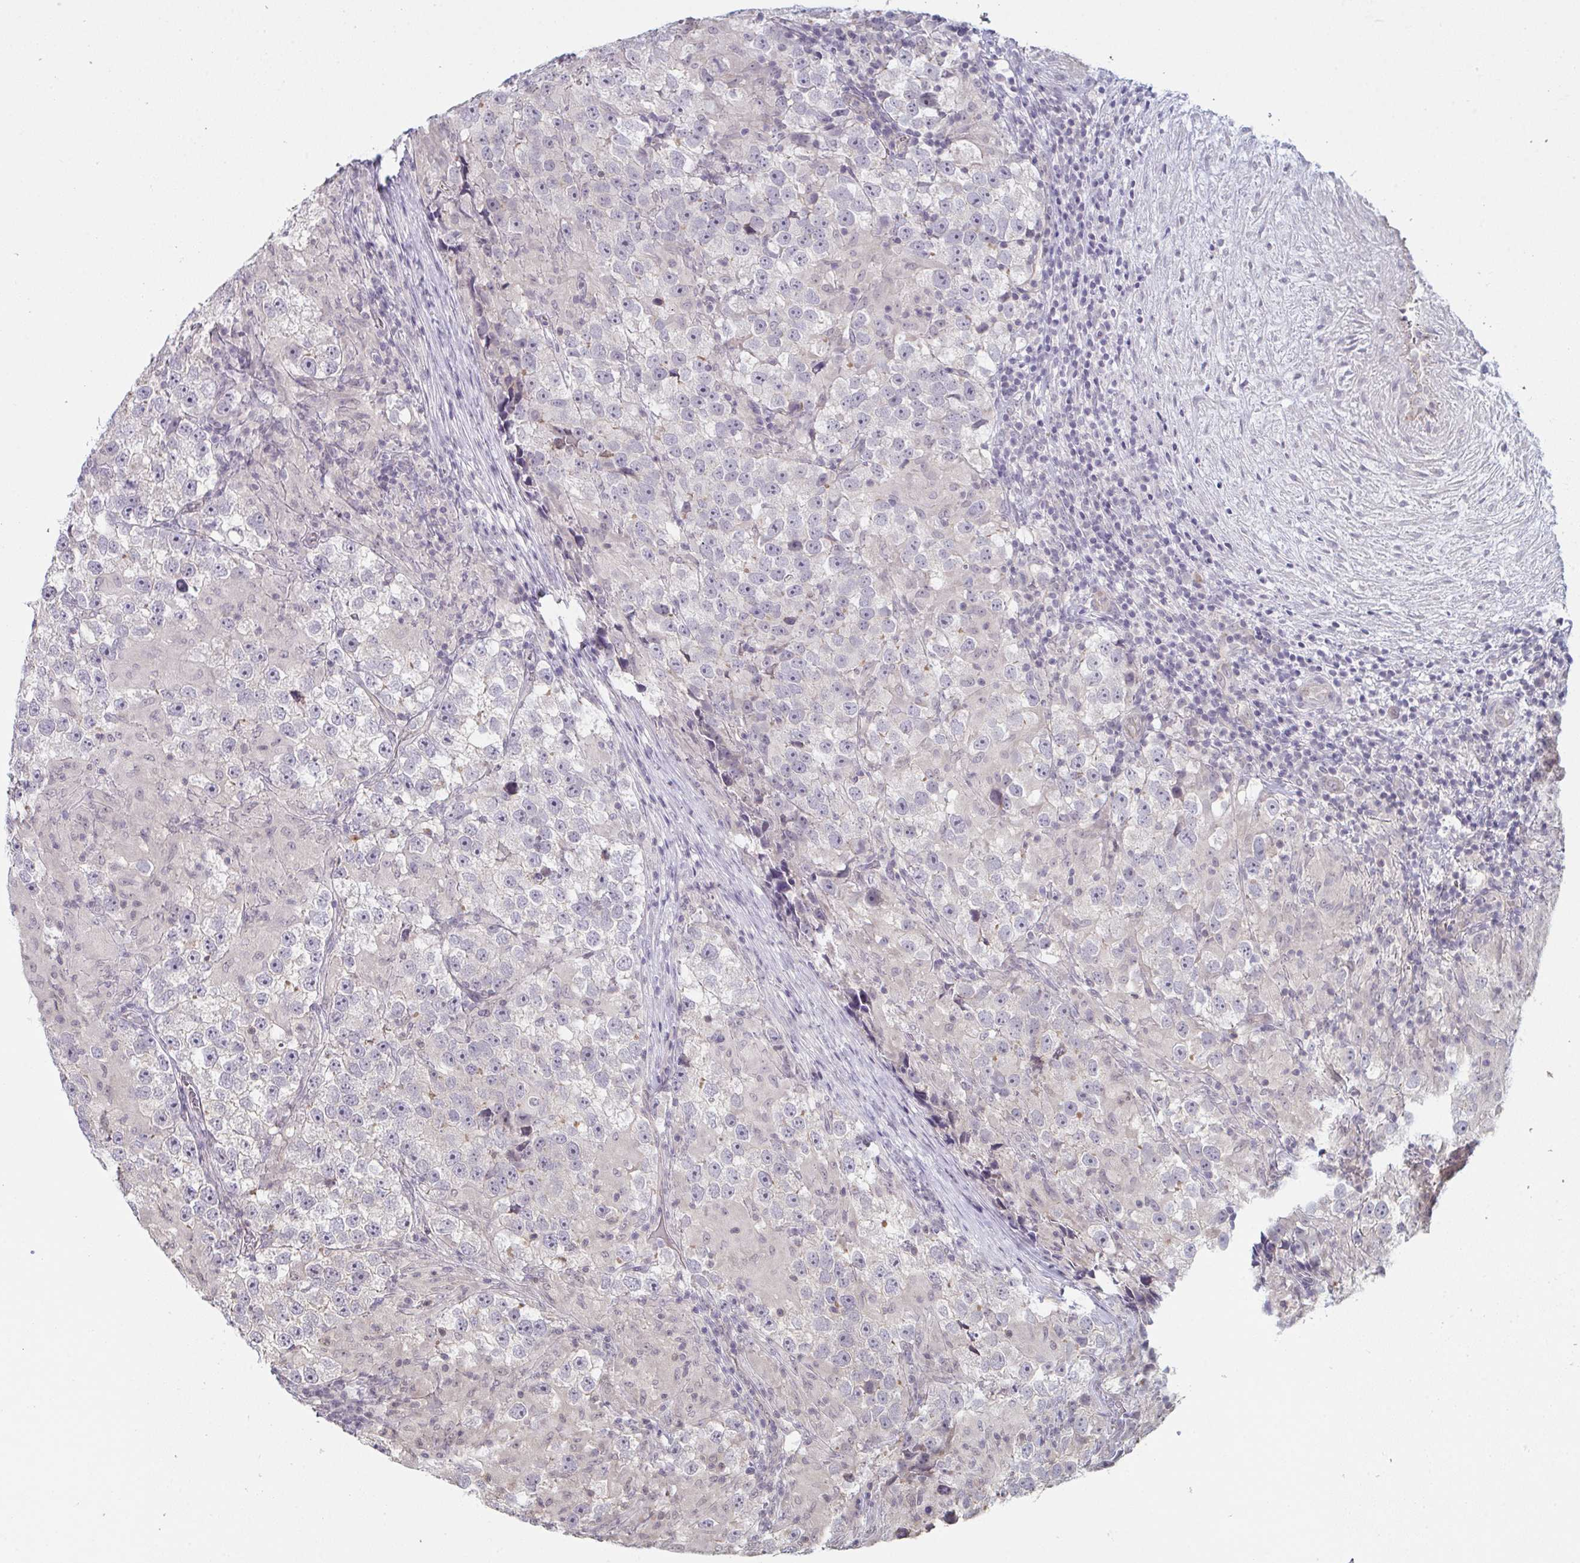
{"staining": {"intensity": "negative", "quantity": "none", "location": "none"}, "tissue": "testis cancer", "cell_type": "Tumor cells", "image_type": "cancer", "snomed": [{"axis": "morphology", "description": "Seminoma, NOS"}, {"axis": "topography", "description": "Testis"}], "caption": "Immunohistochemical staining of testis cancer (seminoma) demonstrates no significant positivity in tumor cells.", "gene": "ZNF214", "patient": {"sex": "male", "age": 46}}